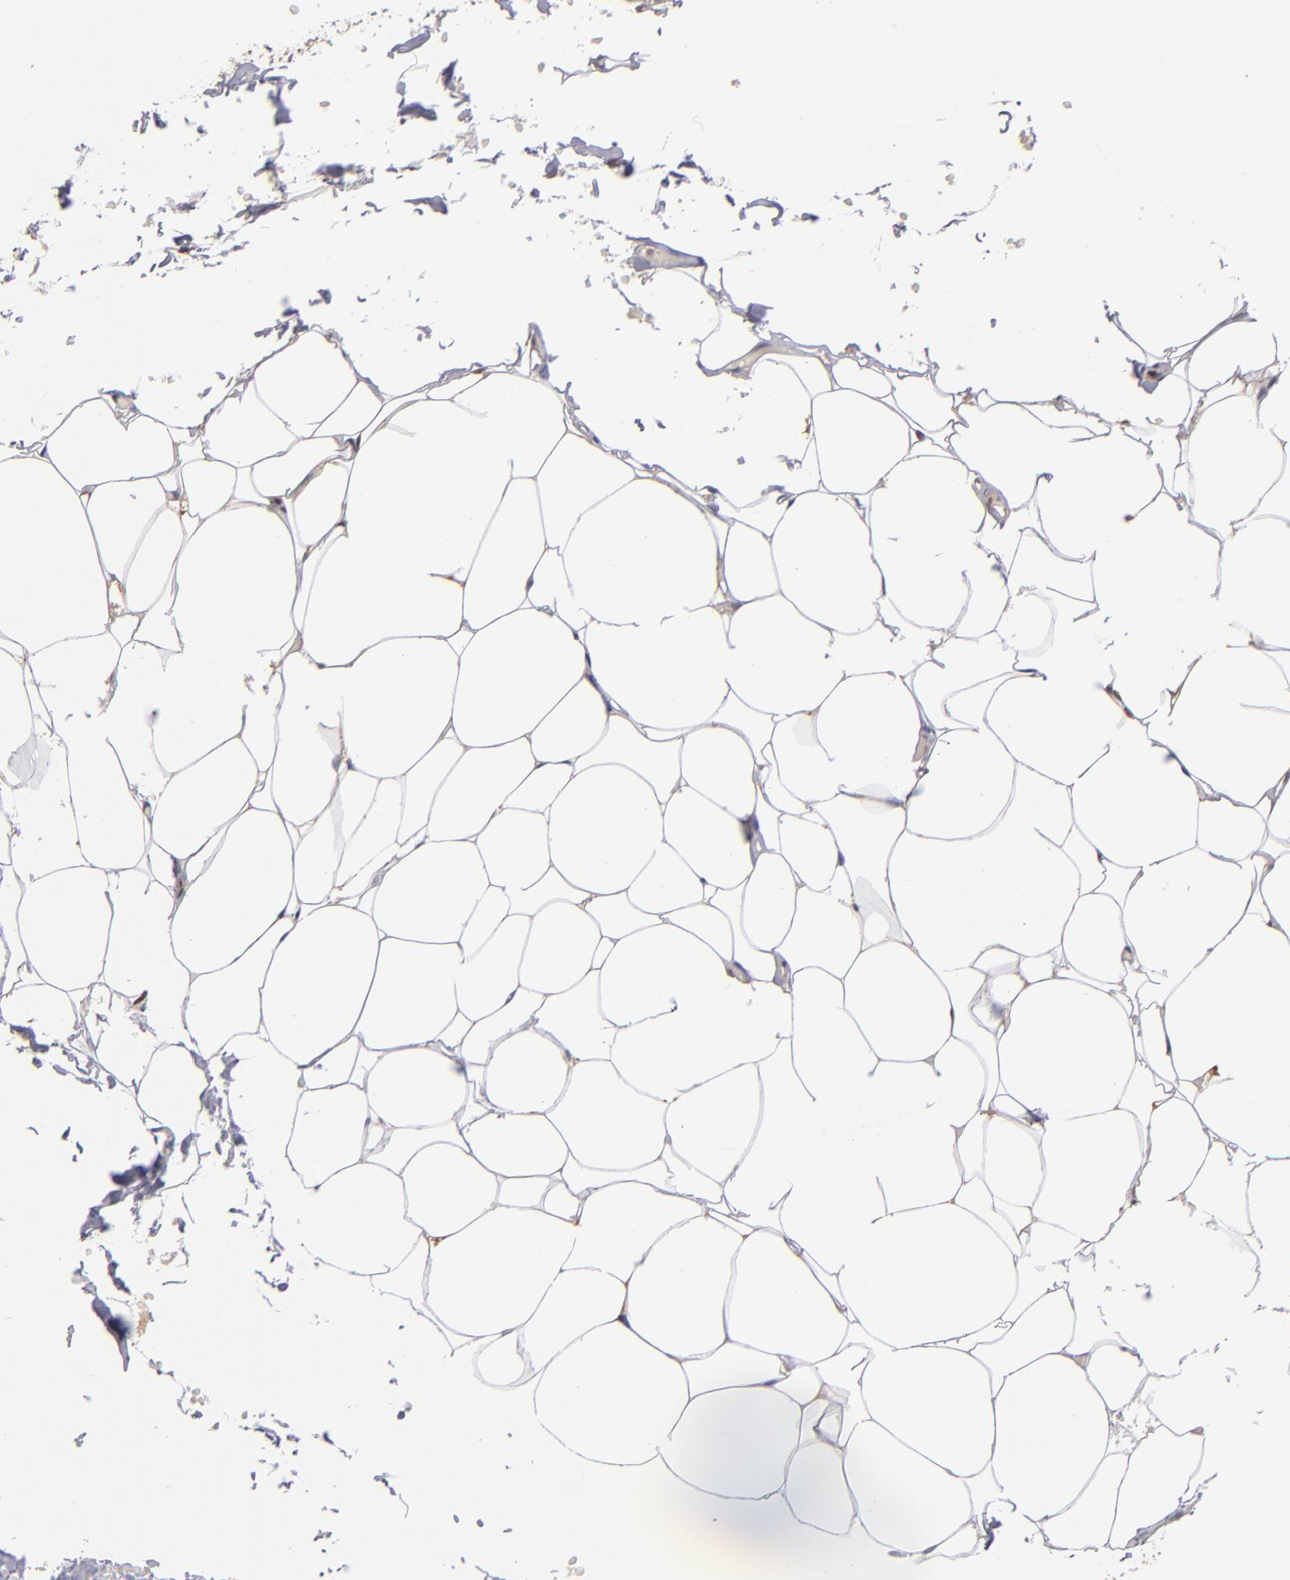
{"staining": {"intensity": "weak", "quantity": ">75%", "location": "nuclear"}, "tissue": "adipose tissue", "cell_type": "Adipocytes", "image_type": "normal", "snomed": [{"axis": "morphology", "description": "Normal tissue, NOS"}, {"axis": "topography", "description": "Soft tissue"}, {"axis": "topography", "description": "Peripheral nerve tissue"}], "caption": "This is a photomicrograph of IHC staining of unremarkable adipose tissue, which shows weak expression in the nuclear of adipocytes.", "gene": "PCNX4", "patient": {"sex": "female", "age": 68}}